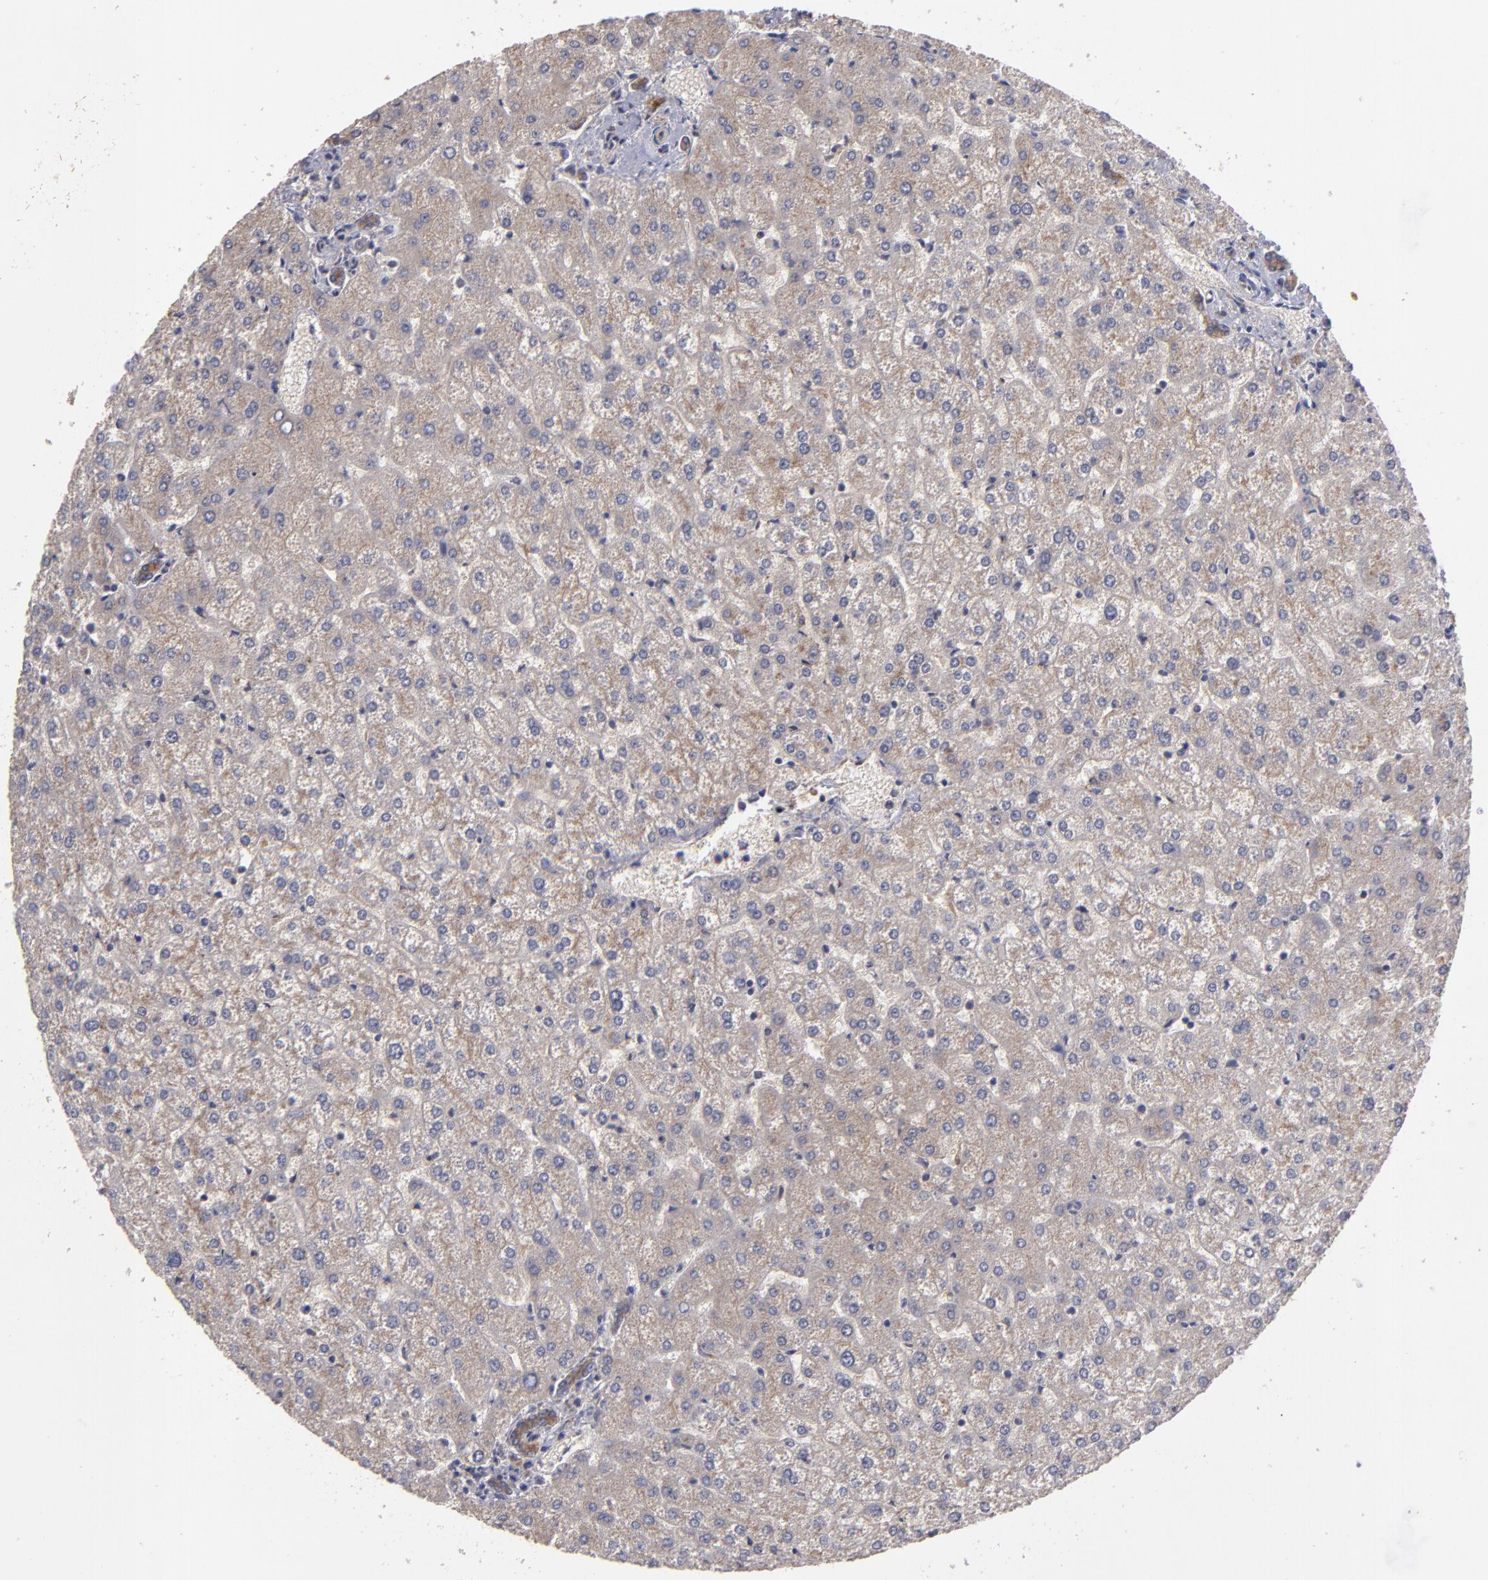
{"staining": {"intensity": "moderate", "quantity": ">75%", "location": "cytoplasmic/membranous"}, "tissue": "liver", "cell_type": "Cholangiocytes", "image_type": "normal", "snomed": [{"axis": "morphology", "description": "Normal tissue, NOS"}, {"axis": "topography", "description": "Liver"}], "caption": "Protein expression analysis of unremarkable liver displays moderate cytoplasmic/membranous staining in approximately >75% of cholangiocytes. (Stains: DAB (3,3'-diaminobenzidine) in brown, nuclei in blue, Microscopy: brightfield microscopy at high magnification).", "gene": "CTSO", "patient": {"sex": "female", "age": 32}}